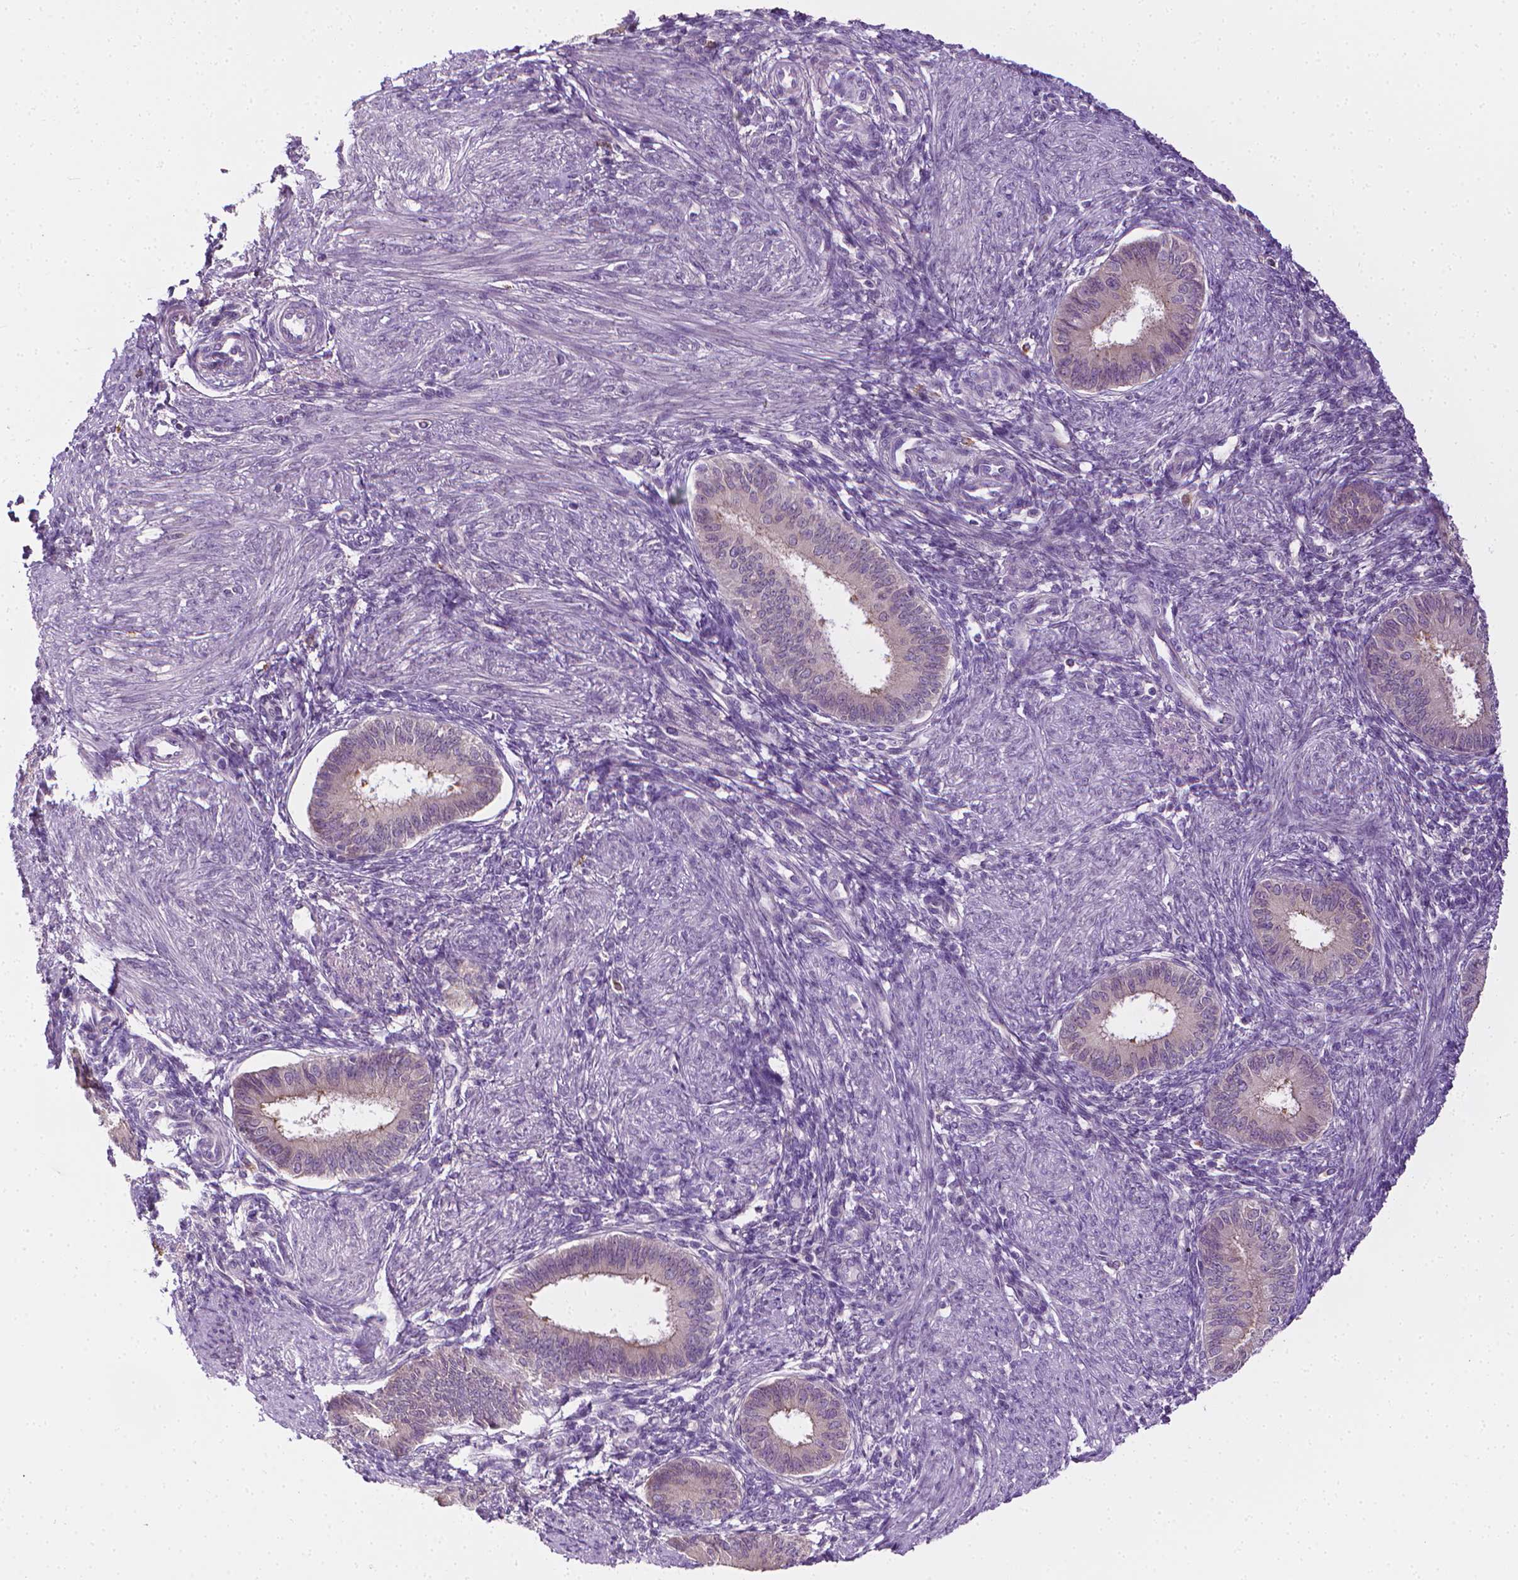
{"staining": {"intensity": "negative", "quantity": "none", "location": "none"}, "tissue": "endometrium", "cell_type": "Cells in endometrial stroma", "image_type": "normal", "snomed": [{"axis": "morphology", "description": "Normal tissue, NOS"}, {"axis": "topography", "description": "Endometrium"}], "caption": "High magnification brightfield microscopy of unremarkable endometrium stained with DAB (3,3'-diaminobenzidine) (brown) and counterstained with hematoxylin (blue): cells in endometrial stroma show no significant expression. (DAB (3,3'-diaminobenzidine) immunohistochemistry (IHC), high magnification).", "gene": "MCOLN3", "patient": {"sex": "female", "age": 39}}